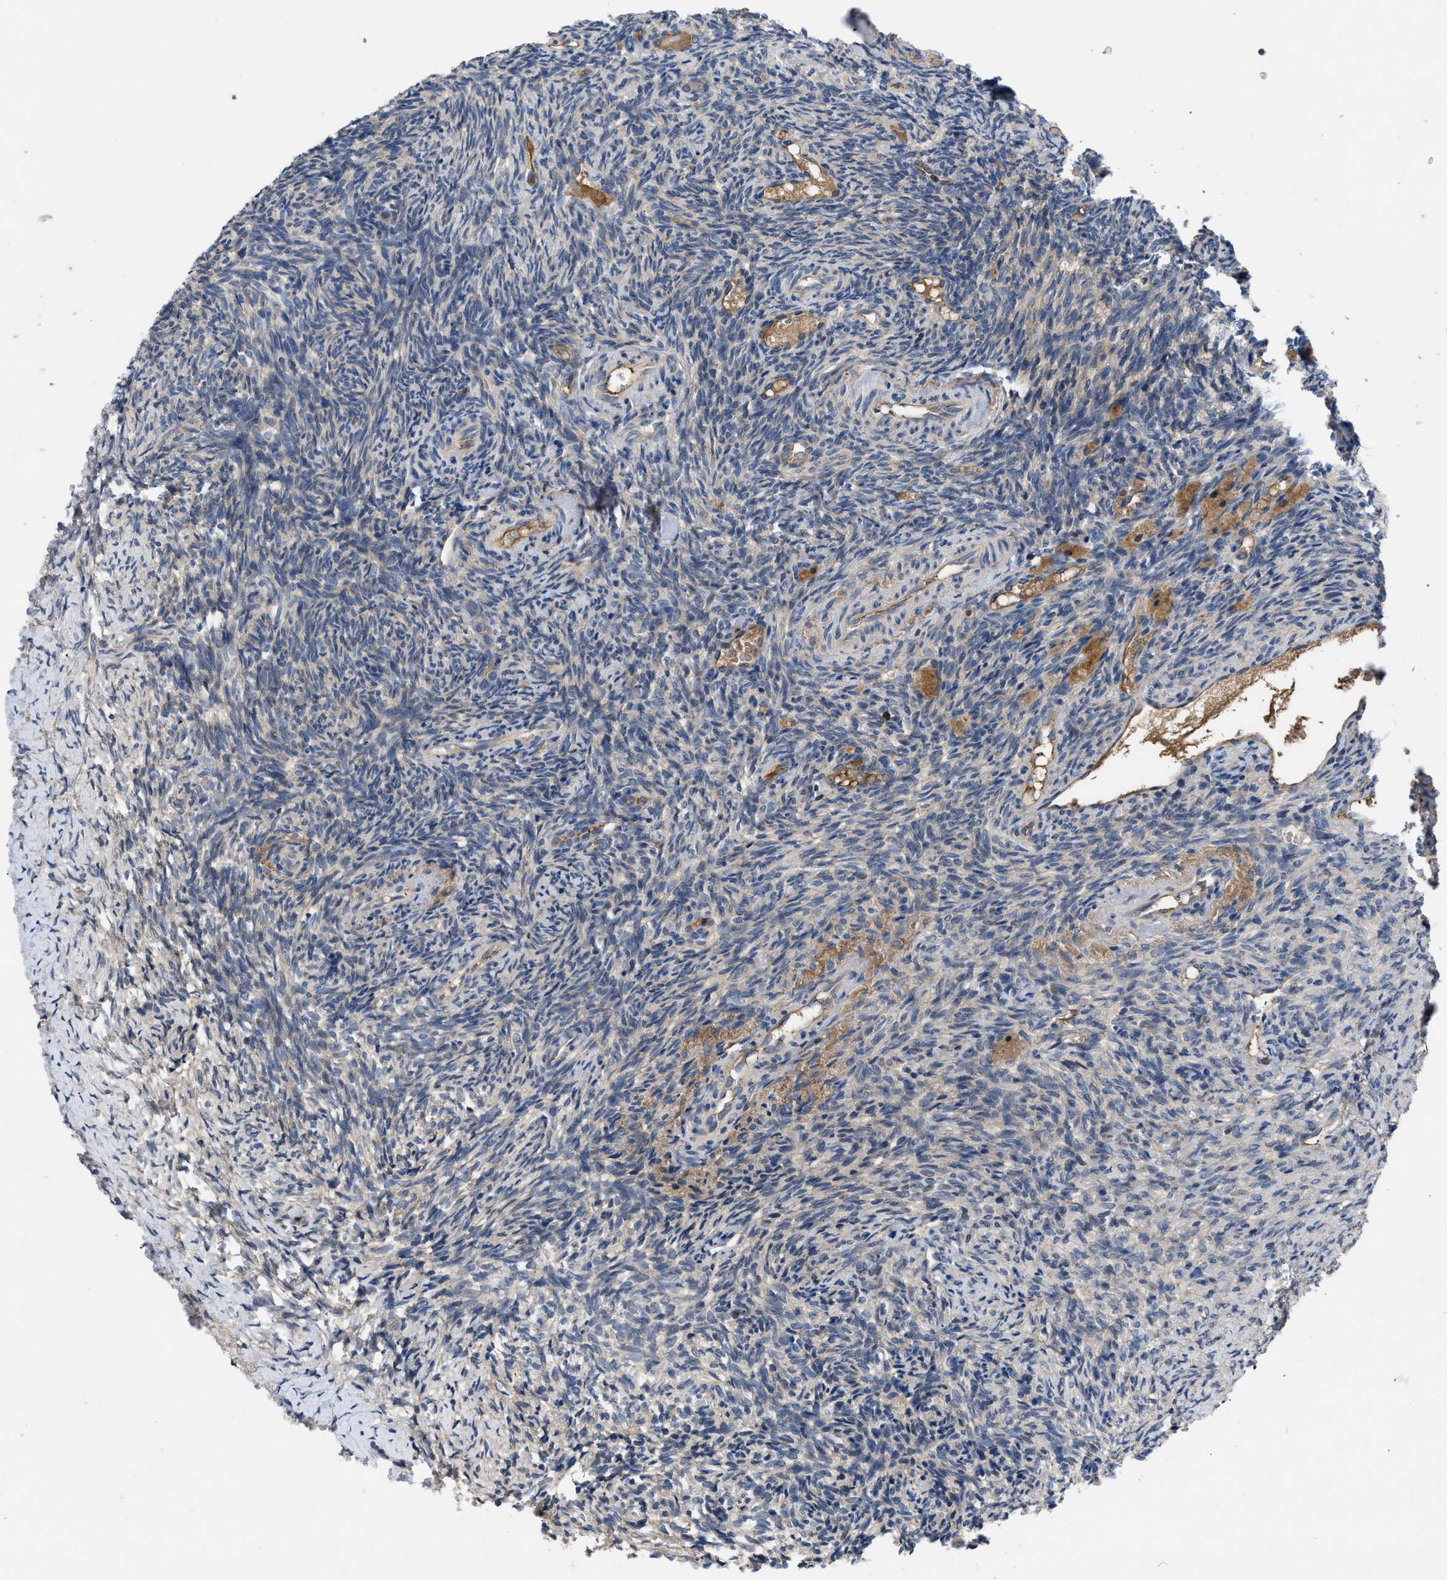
{"staining": {"intensity": "weak", "quantity": "<25%", "location": "cytoplasmic/membranous"}, "tissue": "ovary", "cell_type": "Ovarian stroma cells", "image_type": "normal", "snomed": [{"axis": "morphology", "description": "Normal tissue, NOS"}, {"axis": "topography", "description": "Ovary"}], "caption": "Normal ovary was stained to show a protein in brown. There is no significant expression in ovarian stroma cells. (DAB IHC, high magnification).", "gene": "VPS4A", "patient": {"sex": "female", "age": 41}}